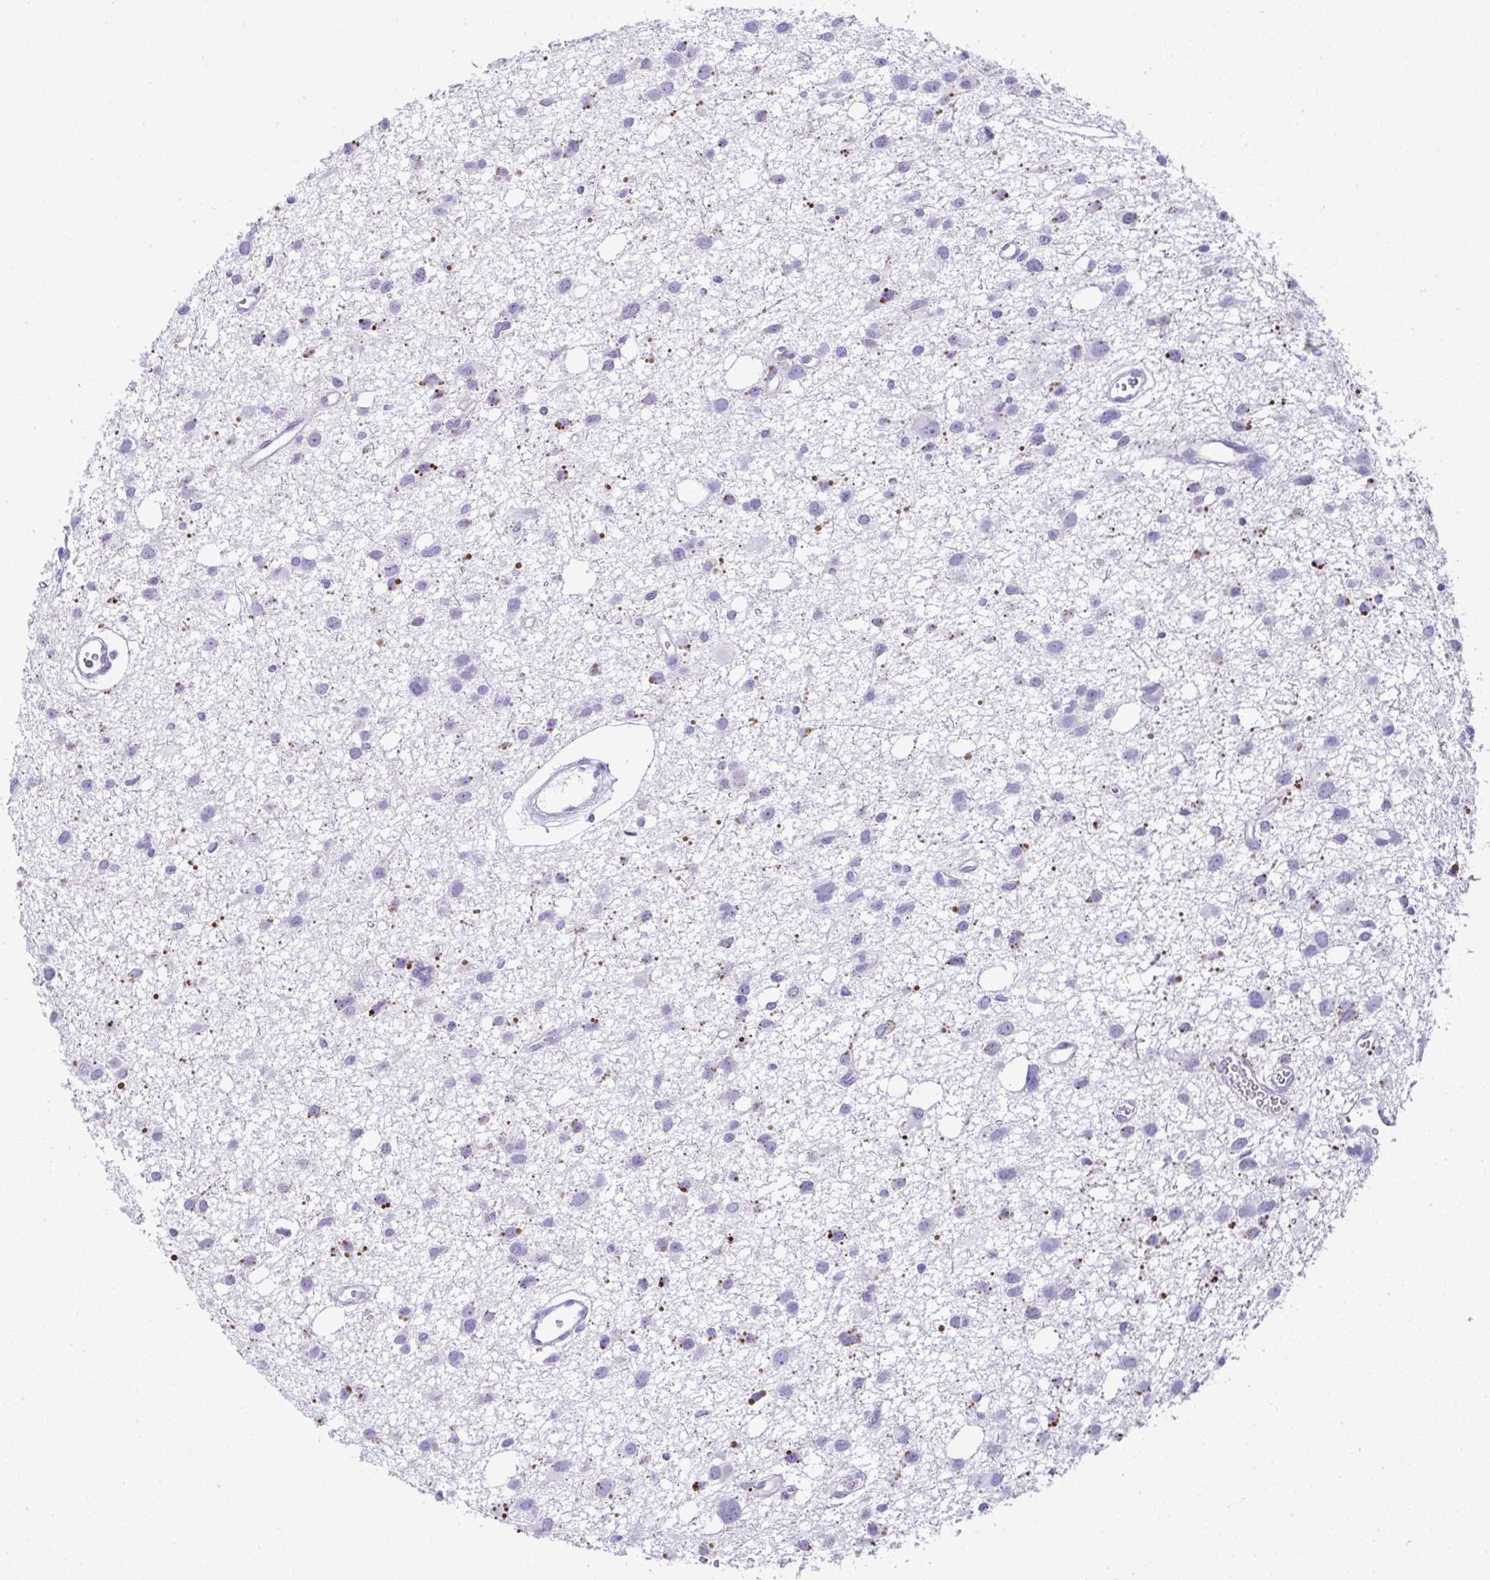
{"staining": {"intensity": "negative", "quantity": "none", "location": "none"}, "tissue": "glioma", "cell_type": "Tumor cells", "image_type": "cancer", "snomed": [{"axis": "morphology", "description": "Glioma, malignant, High grade"}, {"axis": "topography", "description": "Brain"}], "caption": "Malignant high-grade glioma was stained to show a protein in brown. There is no significant expression in tumor cells.", "gene": "RNF183", "patient": {"sex": "male", "age": 23}}